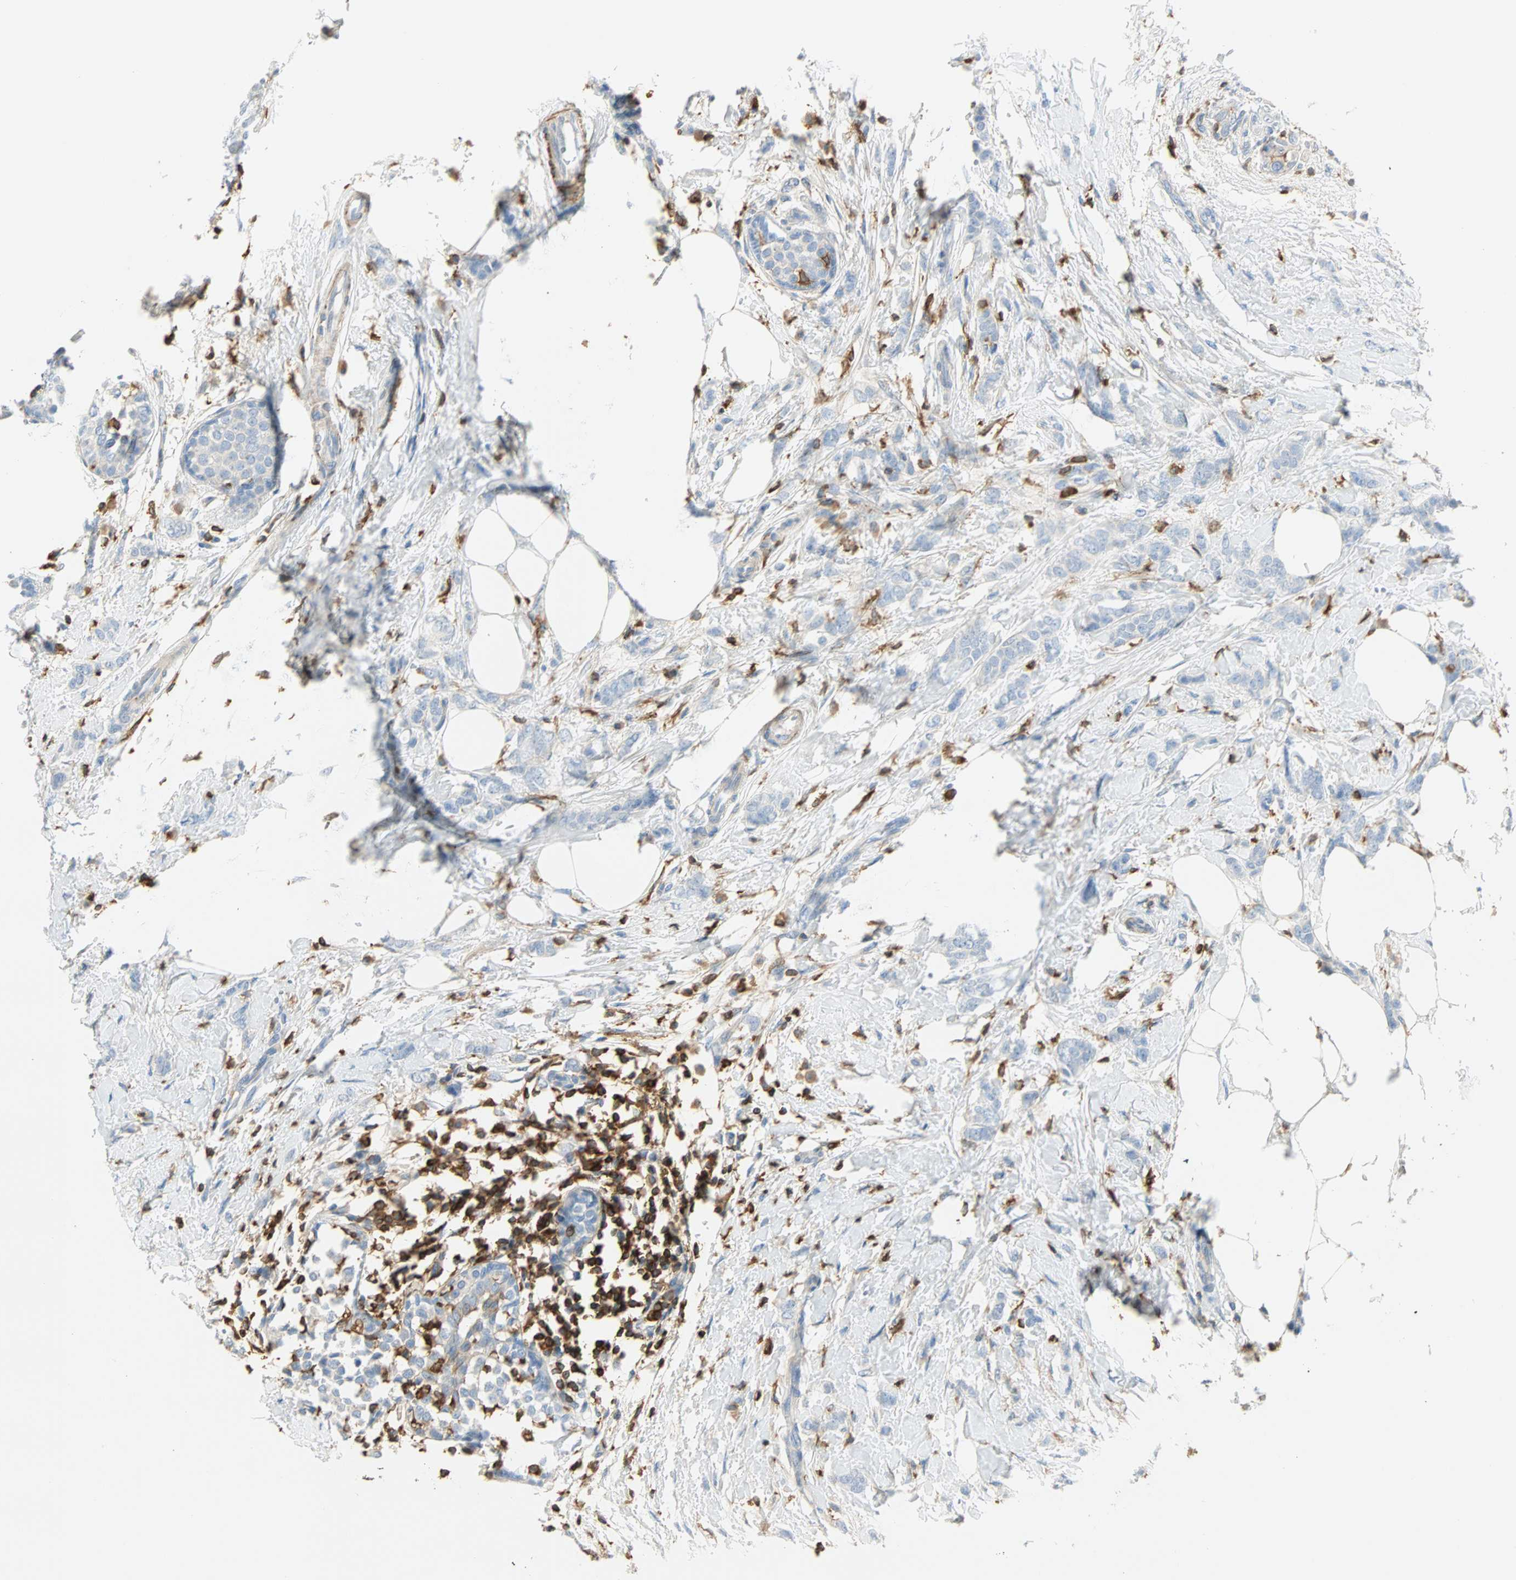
{"staining": {"intensity": "negative", "quantity": "none", "location": "none"}, "tissue": "breast cancer", "cell_type": "Tumor cells", "image_type": "cancer", "snomed": [{"axis": "morphology", "description": "Lobular carcinoma, in situ"}, {"axis": "morphology", "description": "Lobular carcinoma"}, {"axis": "topography", "description": "Breast"}], "caption": "Immunohistochemistry of human breast cancer reveals no expression in tumor cells.", "gene": "FMNL1", "patient": {"sex": "female", "age": 41}}